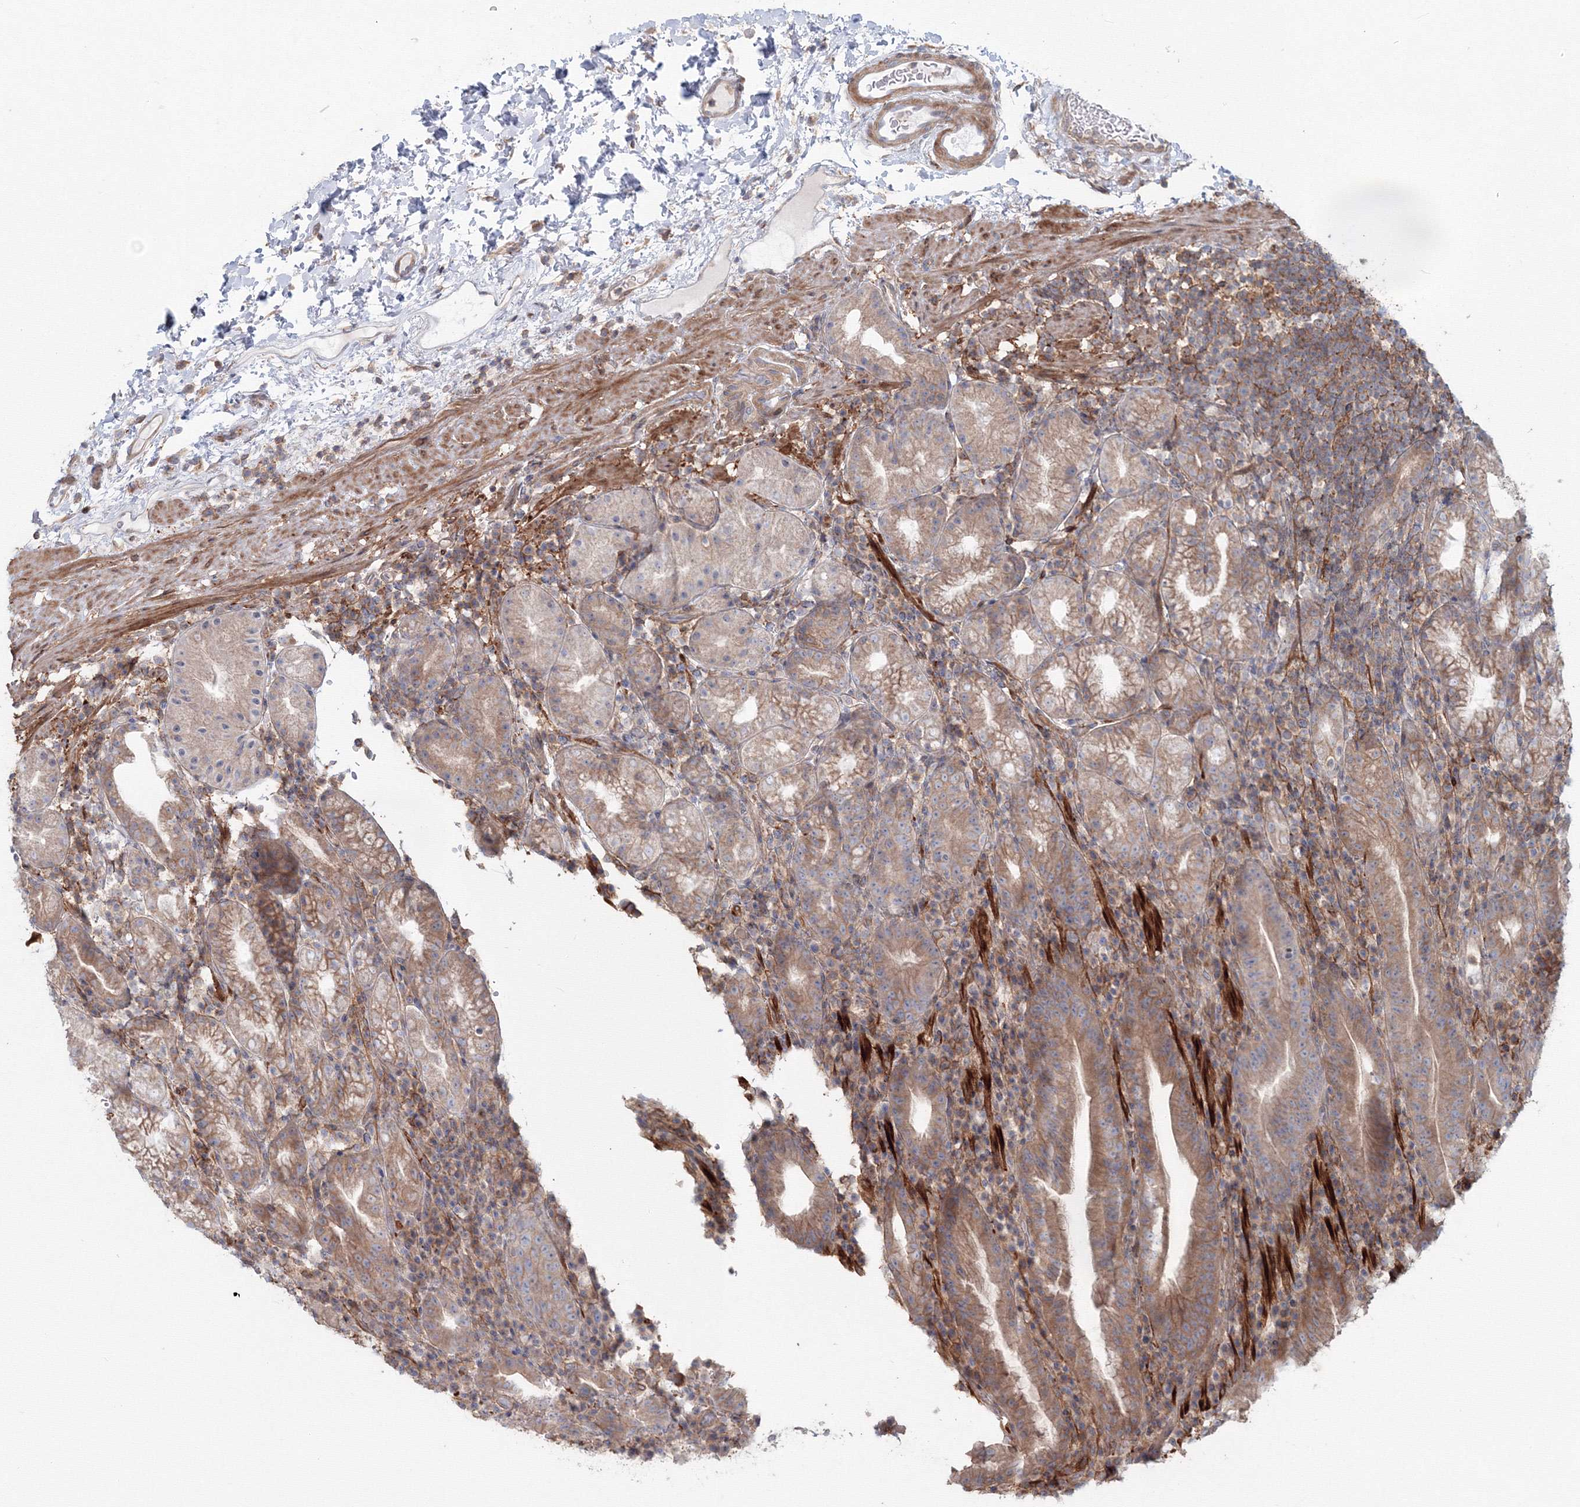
{"staining": {"intensity": "moderate", "quantity": "<25%", "location": "cytoplasmic/membranous"}, "tissue": "stomach", "cell_type": "Glandular cells", "image_type": "normal", "snomed": [{"axis": "morphology", "description": "Normal tissue, NOS"}, {"axis": "morphology", "description": "Inflammation, NOS"}, {"axis": "topography", "description": "Stomach"}], "caption": "Stomach was stained to show a protein in brown. There is low levels of moderate cytoplasmic/membranous staining in about <25% of glandular cells. (DAB (3,3'-diaminobenzidine) = brown stain, brightfield microscopy at high magnification).", "gene": "SH3PXD2A", "patient": {"sex": "male", "age": 79}}